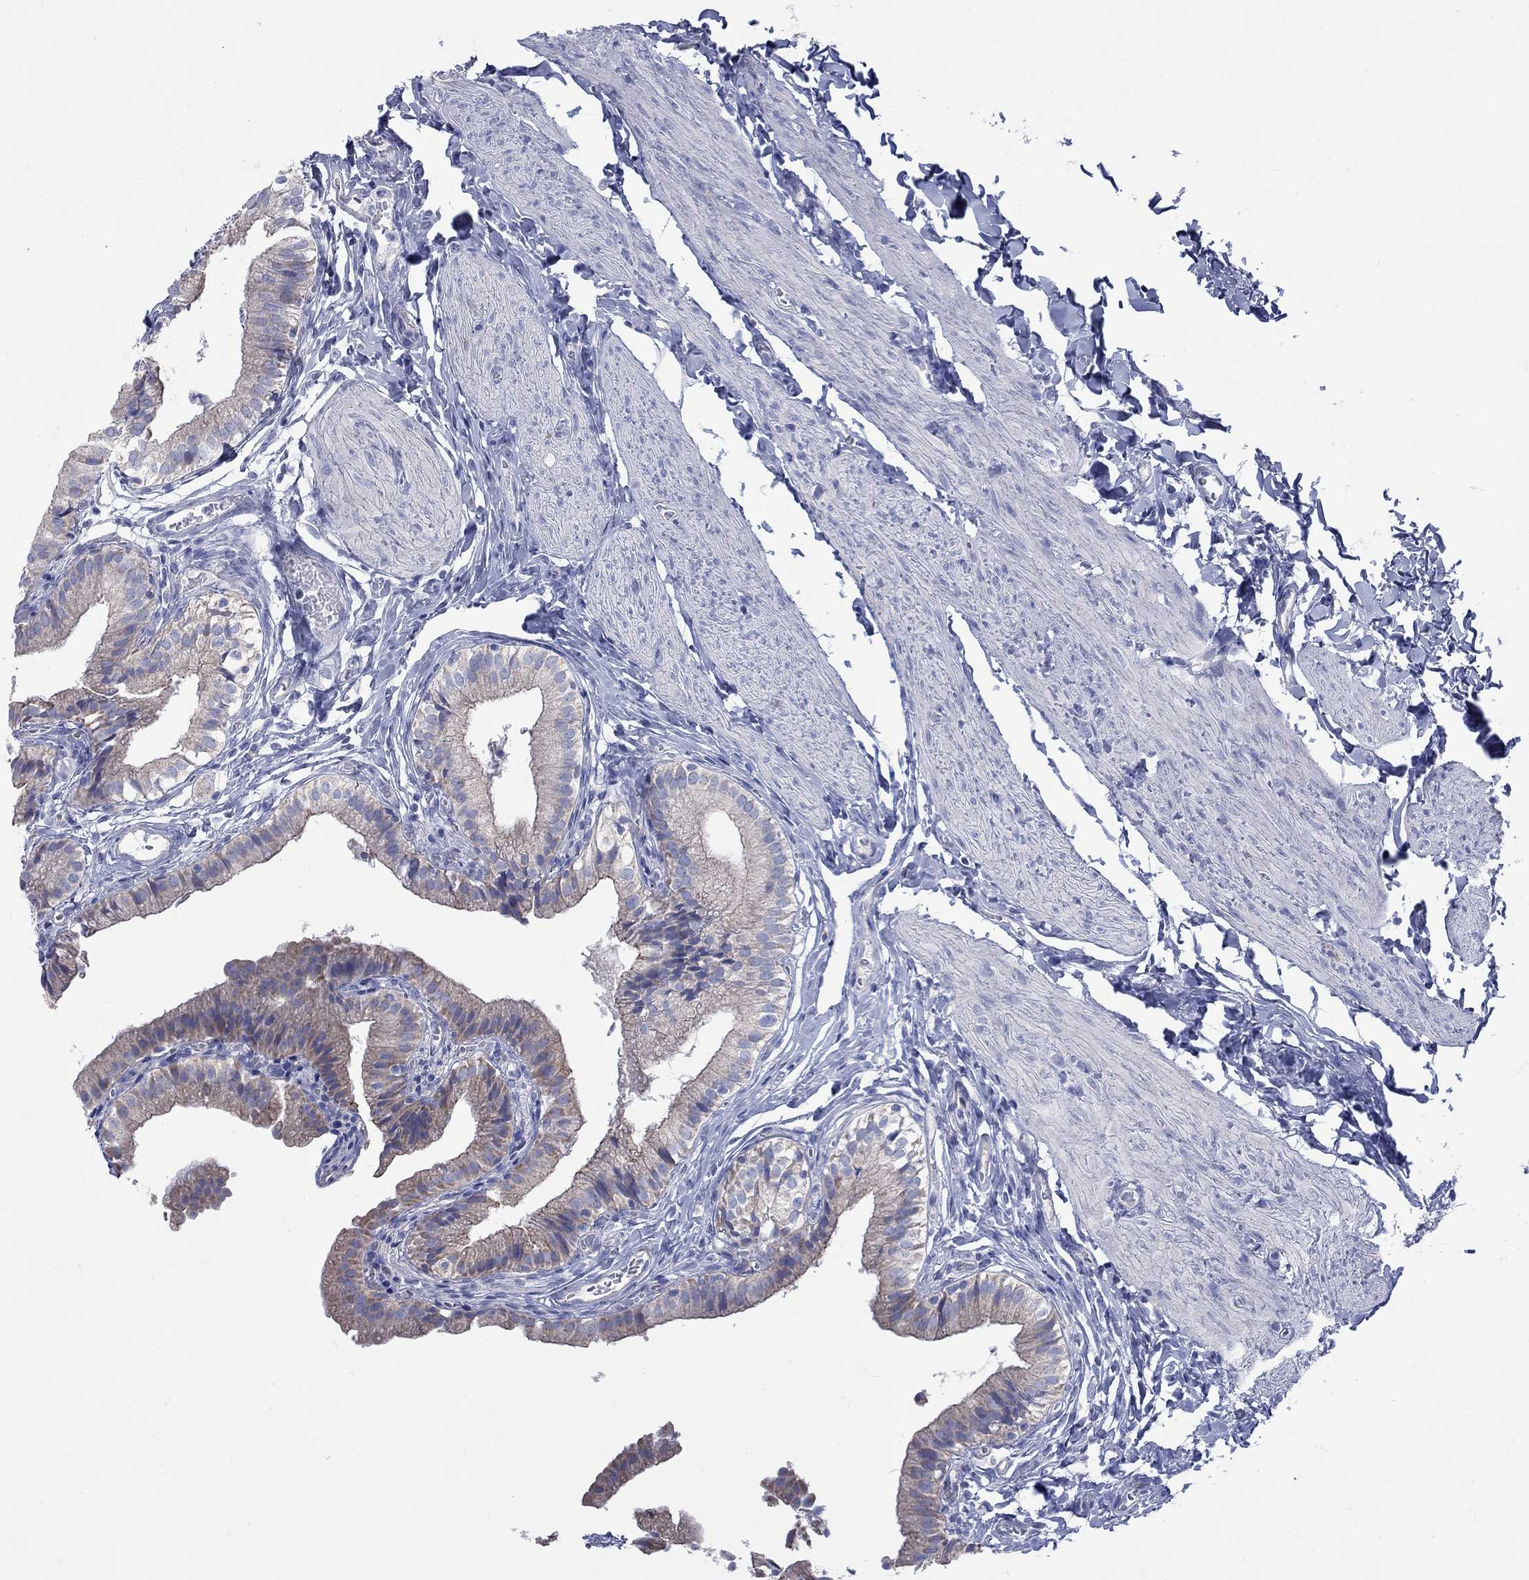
{"staining": {"intensity": "moderate", "quantity": "<25%", "location": "cytoplasmic/membranous"}, "tissue": "gallbladder", "cell_type": "Glandular cells", "image_type": "normal", "snomed": [{"axis": "morphology", "description": "Normal tissue, NOS"}, {"axis": "topography", "description": "Gallbladder"}], "caption": "A brown stain highlights moderate cytoplasmic/membranous positivity of a protein in glandular cells of unremarkable gallbladder.", "gene": "PDZD3", "patient": {"sex": "female", "age": 47}}